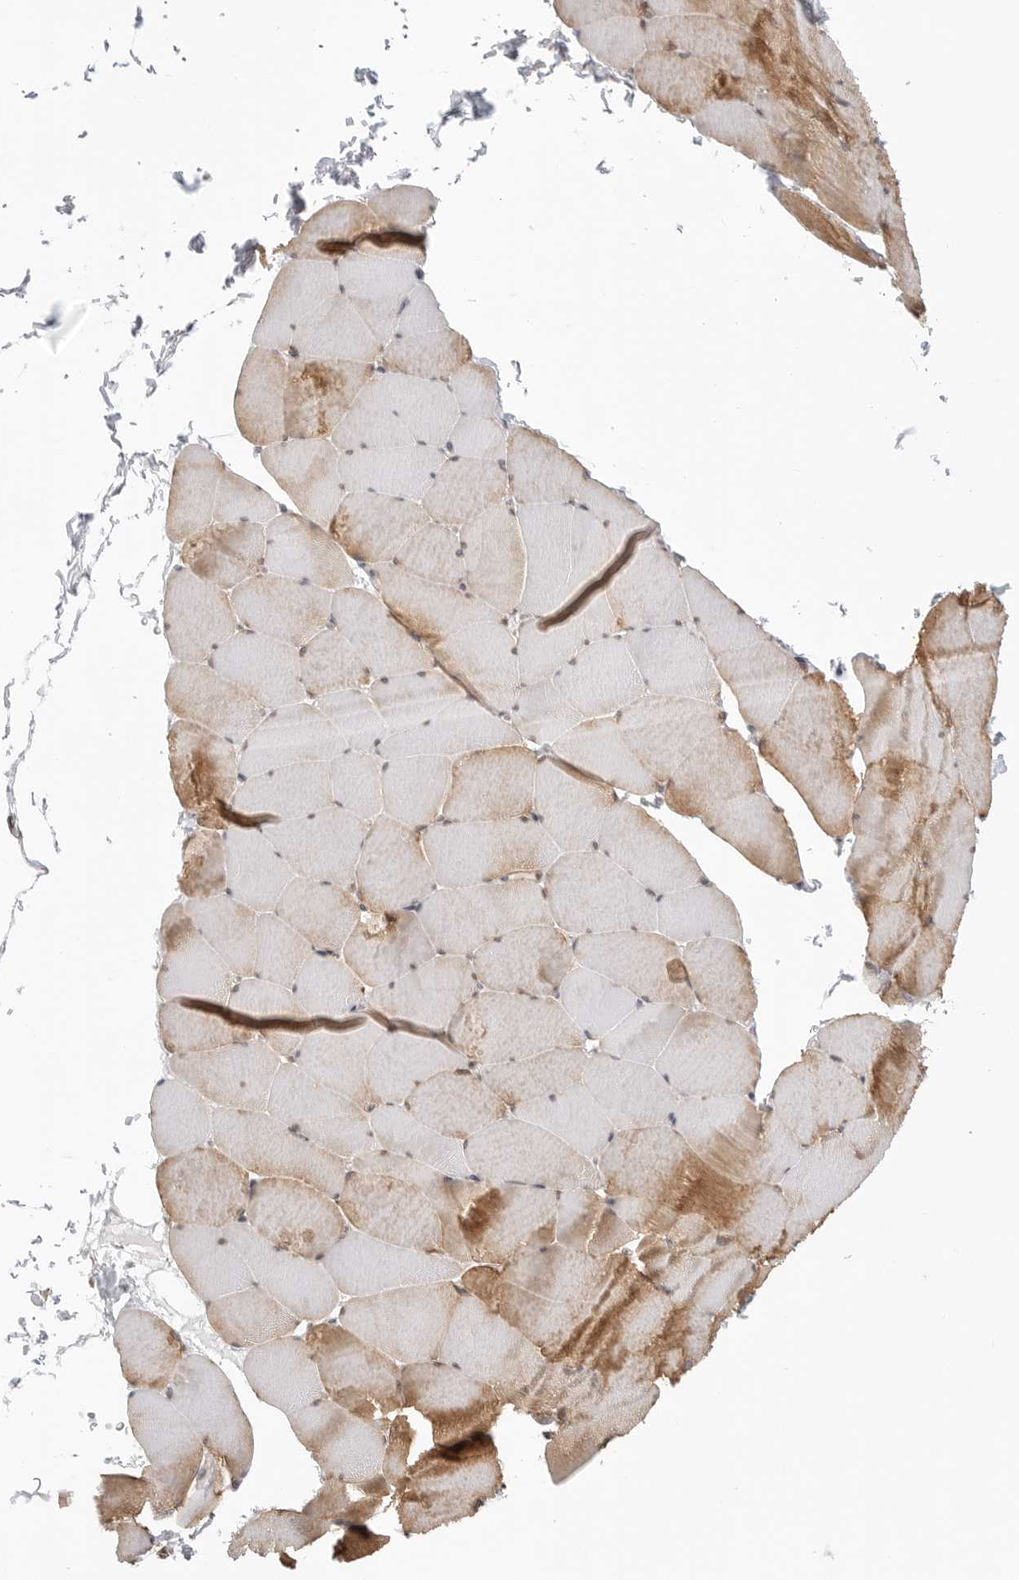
{"staining": {"intensity": "moderate", "quantity": "25%-75%", "location": "cytoplasmic/membranous"}, "tissue": "skeletal muscle", "cell_type": "Myocytes", "image_type": "normal", "snomed": [{"axis": "morphology", "description": "Normal tissue, NOS"}, {"axis": "topography", "description": "Skeletal muscle"}], "caption": "Immunohistochemistry of normal skeletal muscle reveals medium levels of moderate cytoplasmic/membranous positivity in approximately 25%-75% of myocytes.", "gene": "ATOH7", "patient": {"sex": "male", "age": 62}}